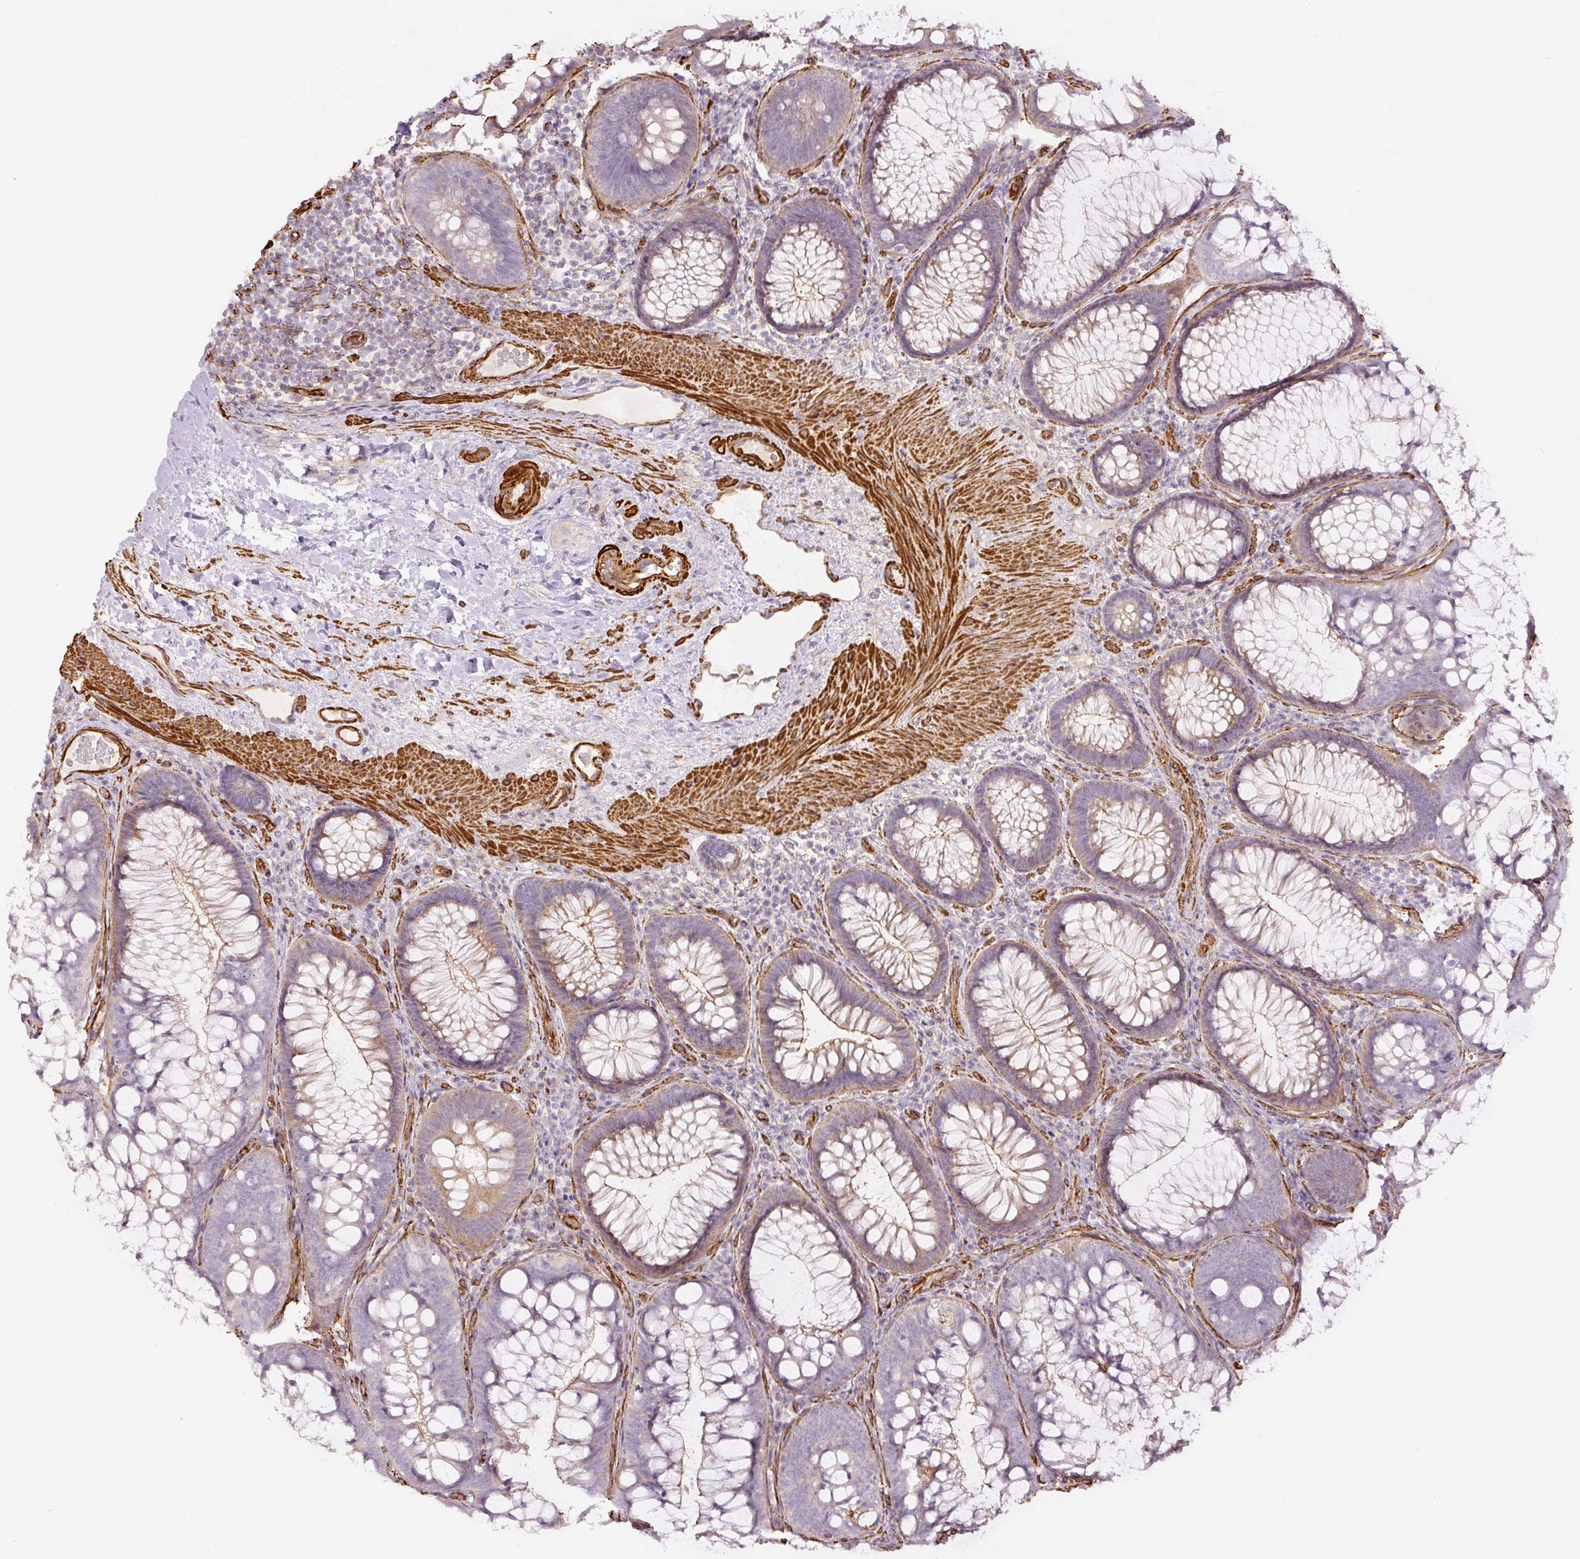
{"staining": {"intensity": "weak", "quantity": ">75%", "location": "cytoplasmic/membranous"}, "tissue": "colon", "cell_type": "Endothelial cells", "image_type": "normal", "snomed": [{"axis": "morphology", "description": "Normal tissue, NOS"}, {"axis": "morphology", "description": "Adenoma, NOS"}, {"axis": "topography", "description": "Soft tissue"}, {"axis": "topography", "description": "Colon"}], "caption": "Protein staining of unremarkable colon displays weak cytoplasmic/membranous positivity in about >75% of endothelial cells. (Brightfield microscopy of DAB IHC at high magnification).", "gene": "MYL12A", "patient": {"sex": "male", "age": 47}}